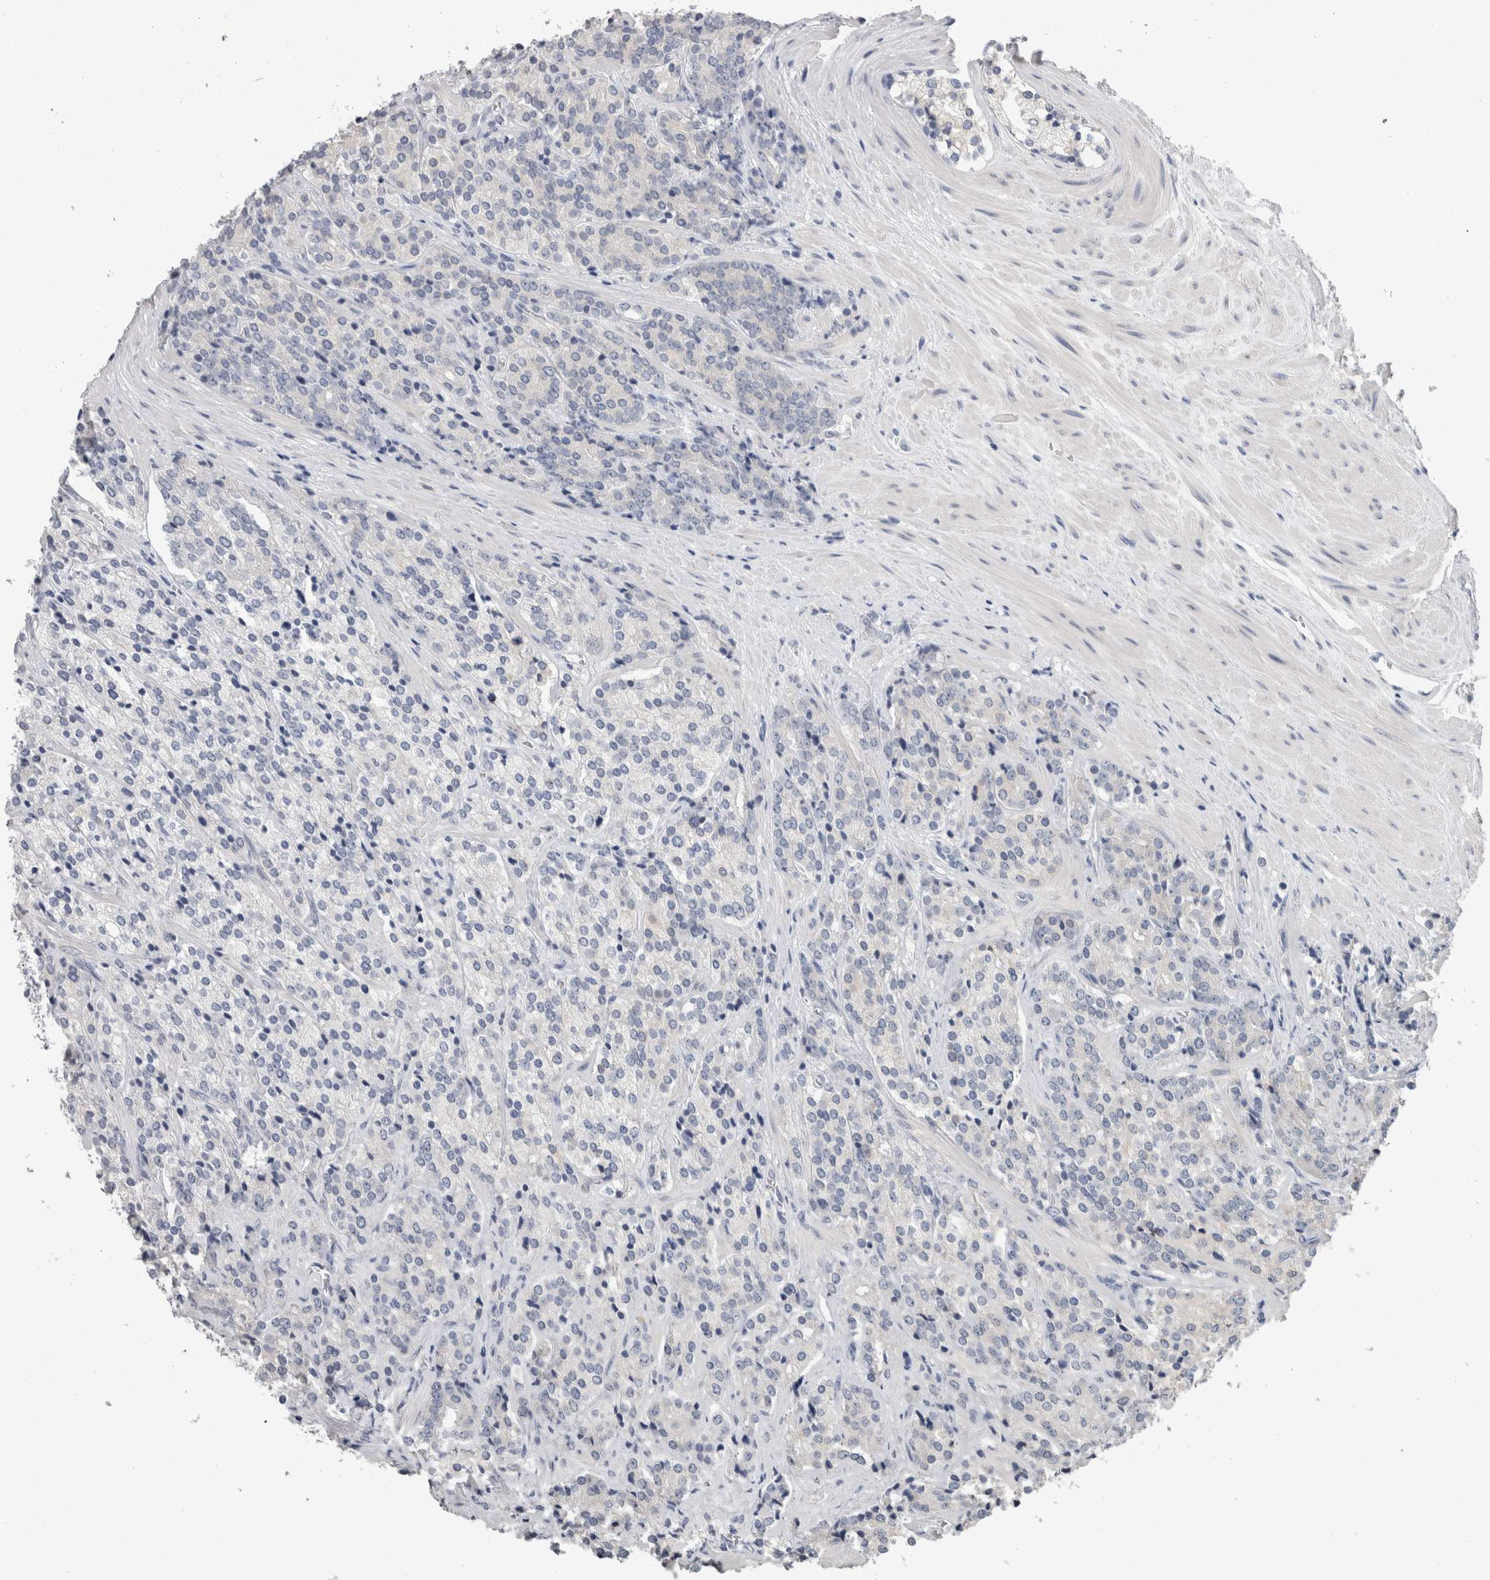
{"staining": {"intensity": "negative", "quantity": "none", "location": "none"}, "tissue": "prostate cancer", "cell_type": "Tumor cells", "image_type": "cancer", "snomed": [{"axis": "morphology", "description": "Adenocarcinoma, High grade"}, {"axis": "topography", "description": "Prostate"}], "caption": "IHC micrograph of prostate cancer stained for a protein (brown), which shows no expression in tumor cells.", "gene": "FHOD3", "patient": {"sex": "male", "age": 71}}